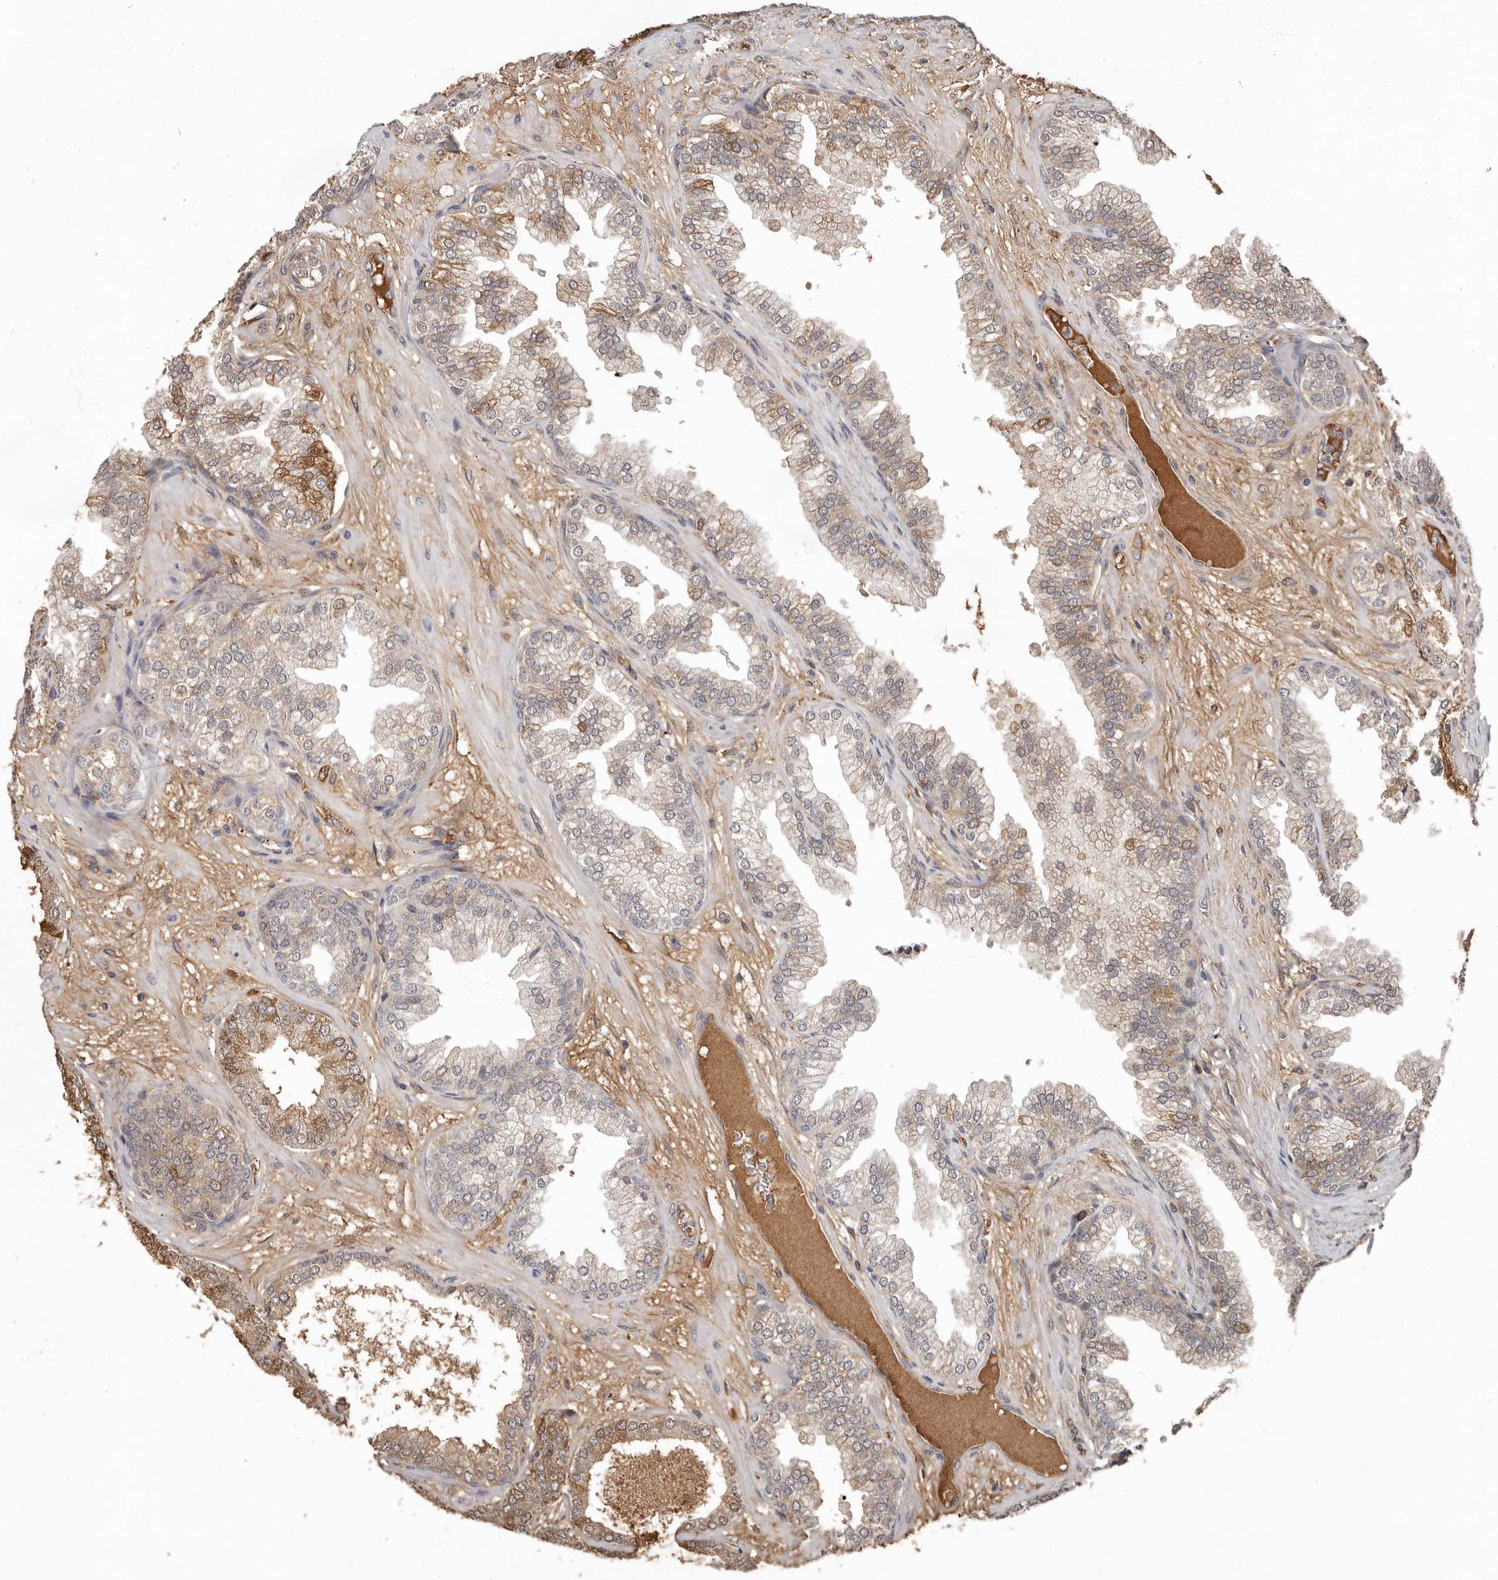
{"staining": {"intensity": "moderate", "quantity": "25%-75%", "location": "cytoplasmic/membranous,nuclear"}, "tissue": "prostate cancer", "cell_type": "Tumor cells", "image_type": "cancer", "snomed": [{"axis": "morphology", "description": "Adenocarcinoma, High grade"}, {"axis": "topography", "description": "Prostate"}], "caption": "Protein positivity by immunohistochemistry demonstrates moderate cytoplasmic/membranous and nuclear expression in approximately 25%-75% of tumor cells in prostate cancer.", "gene": "LRGUK", "patient": {"sex": "male", "age": 58}}